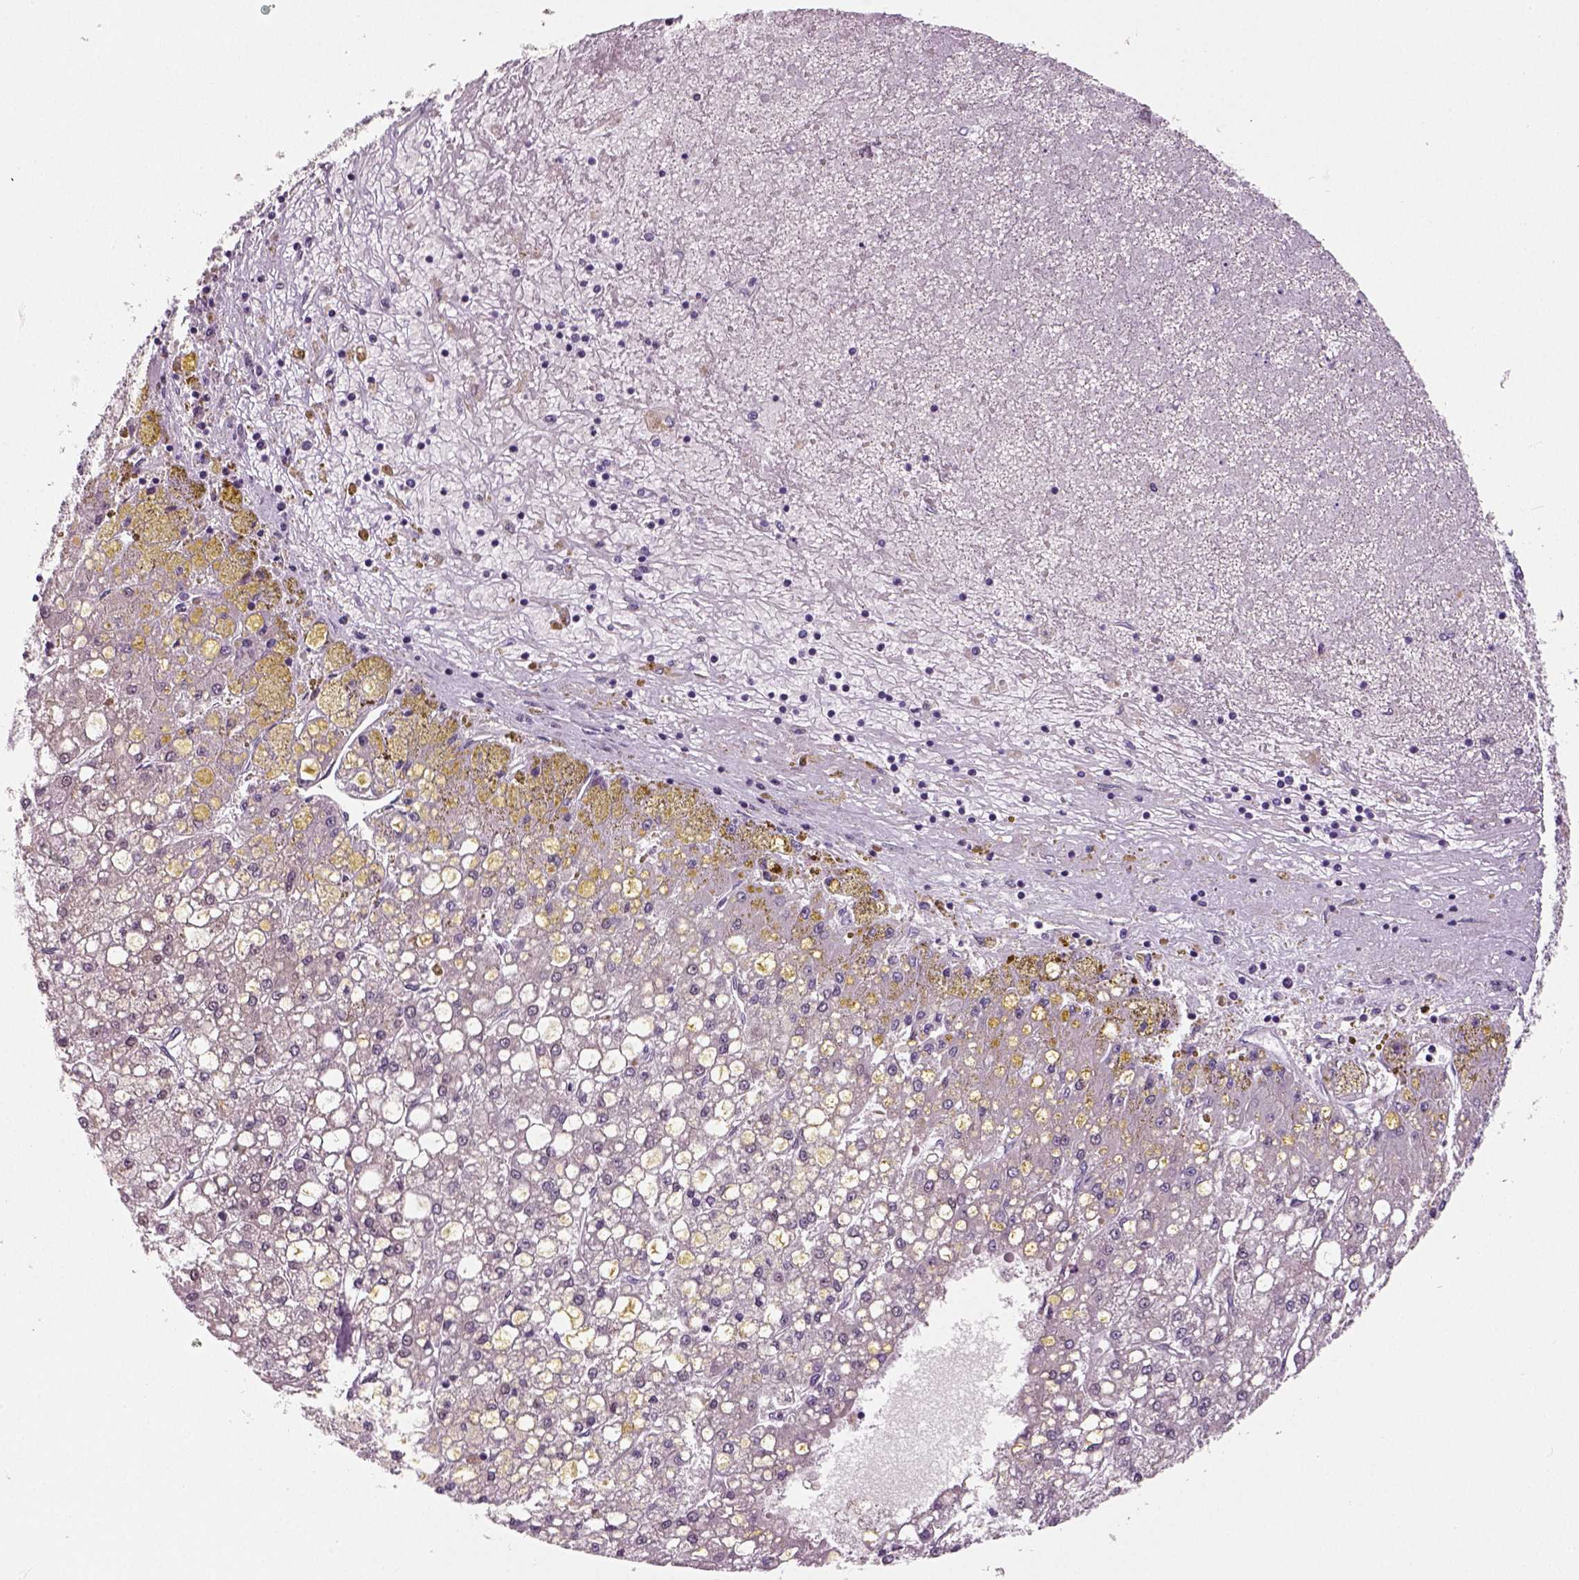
{"staining": {"intensity": "negative", "quantity": "none", "location": "none"}, "tissue": "liver cancer", "cell_type": "Tumor cells", "image_type": "cancer", "snomed": [{"axis": "morphology", "description": "Carcinoma, Hepatocellular, NOS"}, {"axis": "topography", "description": "Liver"}], "caption": "Photomicrograph shows no protein expression in tumor cells of liver cancer (hepatocellular carcinoma) tissue.", "gene": "TSPAN7", "patient": {"sex": "male", "age": 67}}